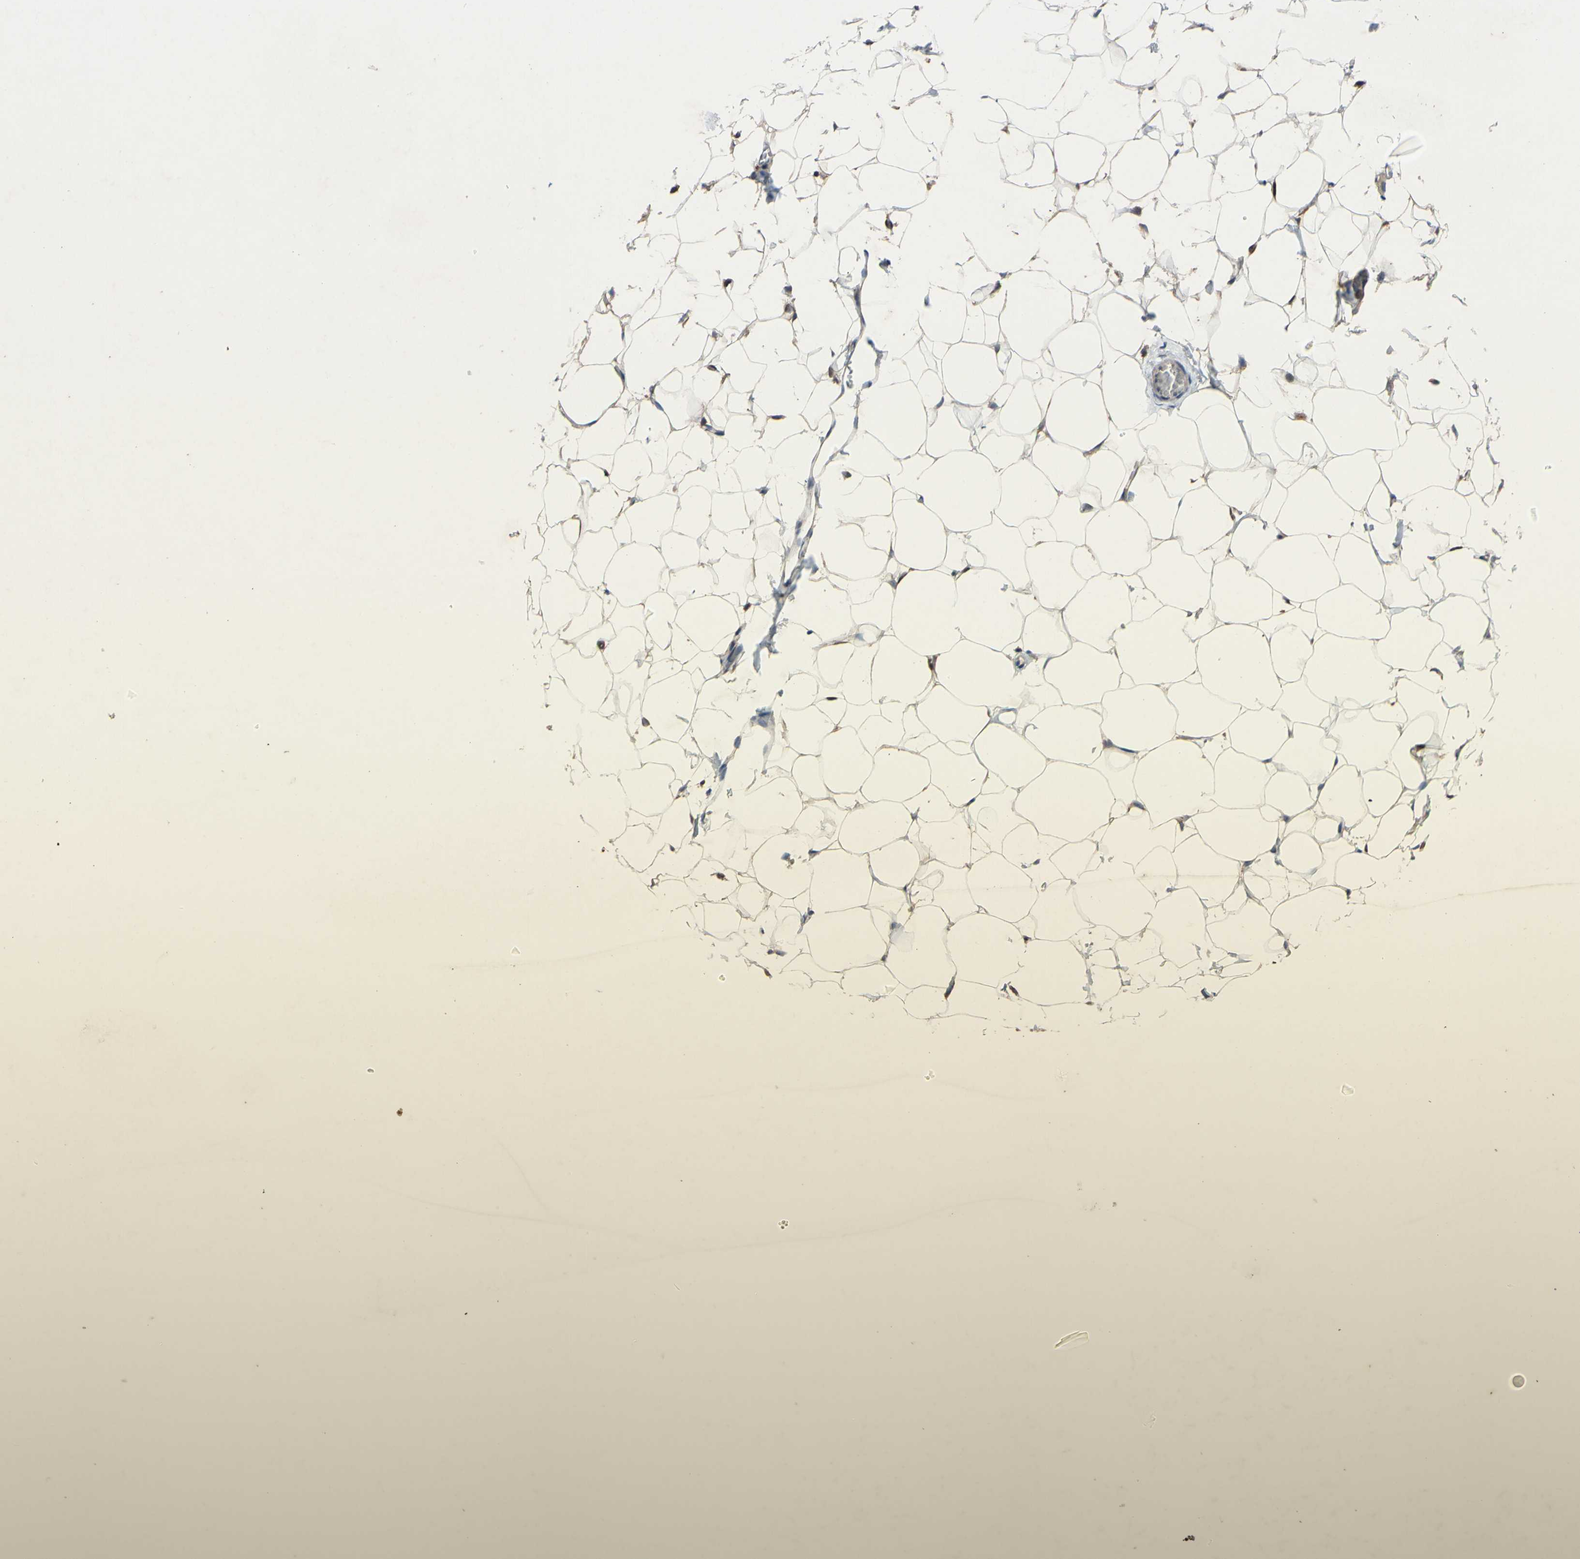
{"staining": {"intensity": "moderate", "quantity": "25%-75%", "location": "cytoplasmic/membranous"}, "tissue": "adipose tissue", "cell_type": "Adipocytes", "image_type": "normal", "snomed": [{"axis": "morphology", "description": "Normal tissue, NOS"}, {"axis": "topography", "description": "Breast"}, {"axis": "topography", "description": "Adipose tissue"}], "caption": "DAB (3,3'-diaminobenzidine) immunohistochemical staining of normal adipose tissue demonstrates moderate cytoplasmic/membranous protein expression in about 25%-75% of adipocytes.", "gene": "PDGFB", "patient": {"sex": "female", "age": 25}}